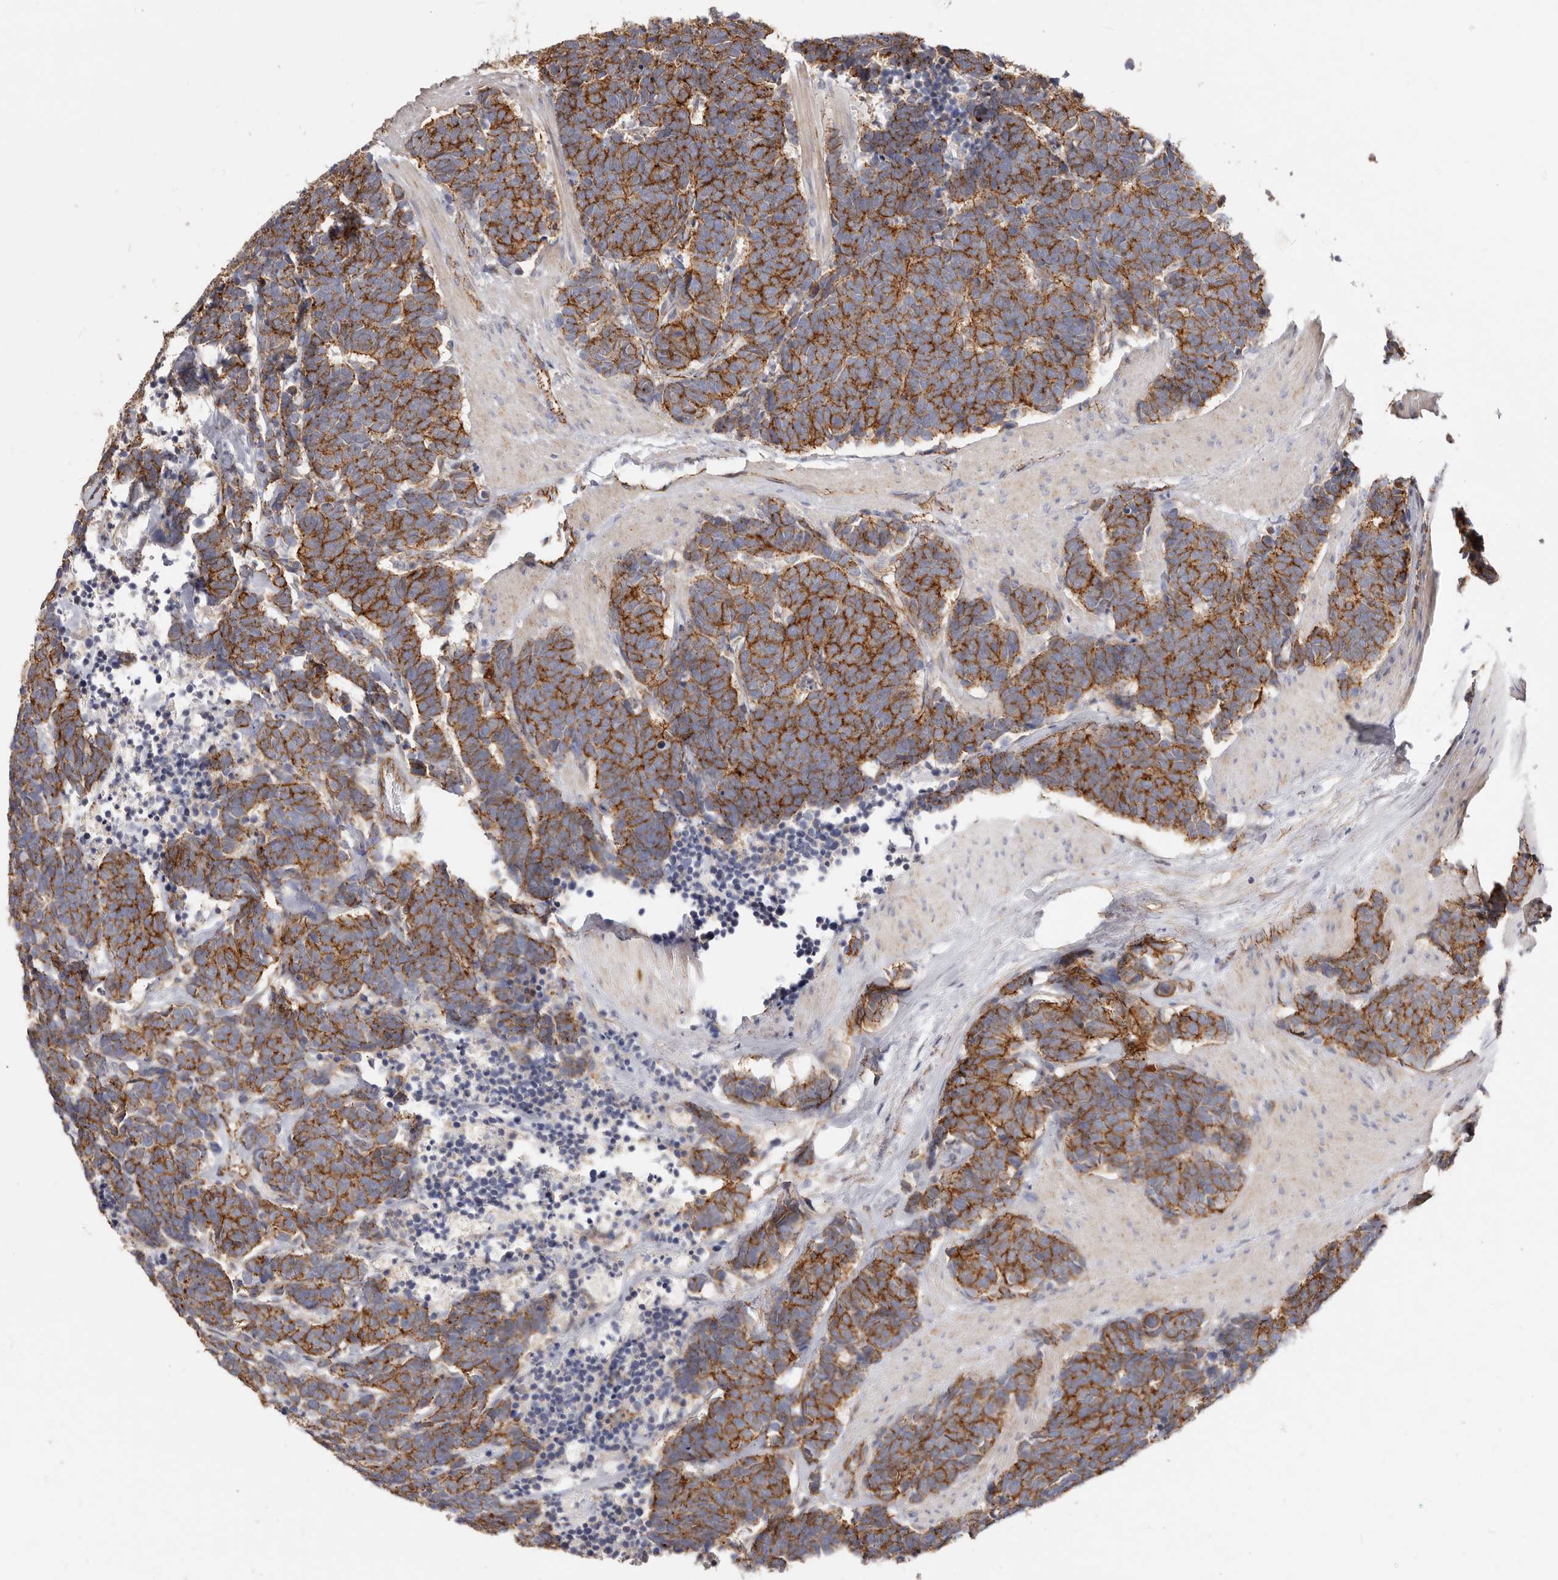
{"staining": {"intensity": "strong", "quantity": ">75%", "location": "cytoplasmic/membranous"}, "tissue": "carcinoid", "cell_type": "Tumor cells", "image_type": "cancer", "snomed": [{"axis": "morphology", "description": "Carcinoma, NOS"}, {"axis": "morphology", "description": "Carcinoid, malignant, NOS"}, {"axis": "topography", "description": "Urinary bladder"}], "caption": "Immunohistochemistry micrograph of human carcinoid stained for a protein (brown), which displays high levels of strong cytoplasmic/membranous staining in approximately >75% of tumor cells.", "gene": "CTNNB1", "patient": {"sex": "male", "age": 57}}